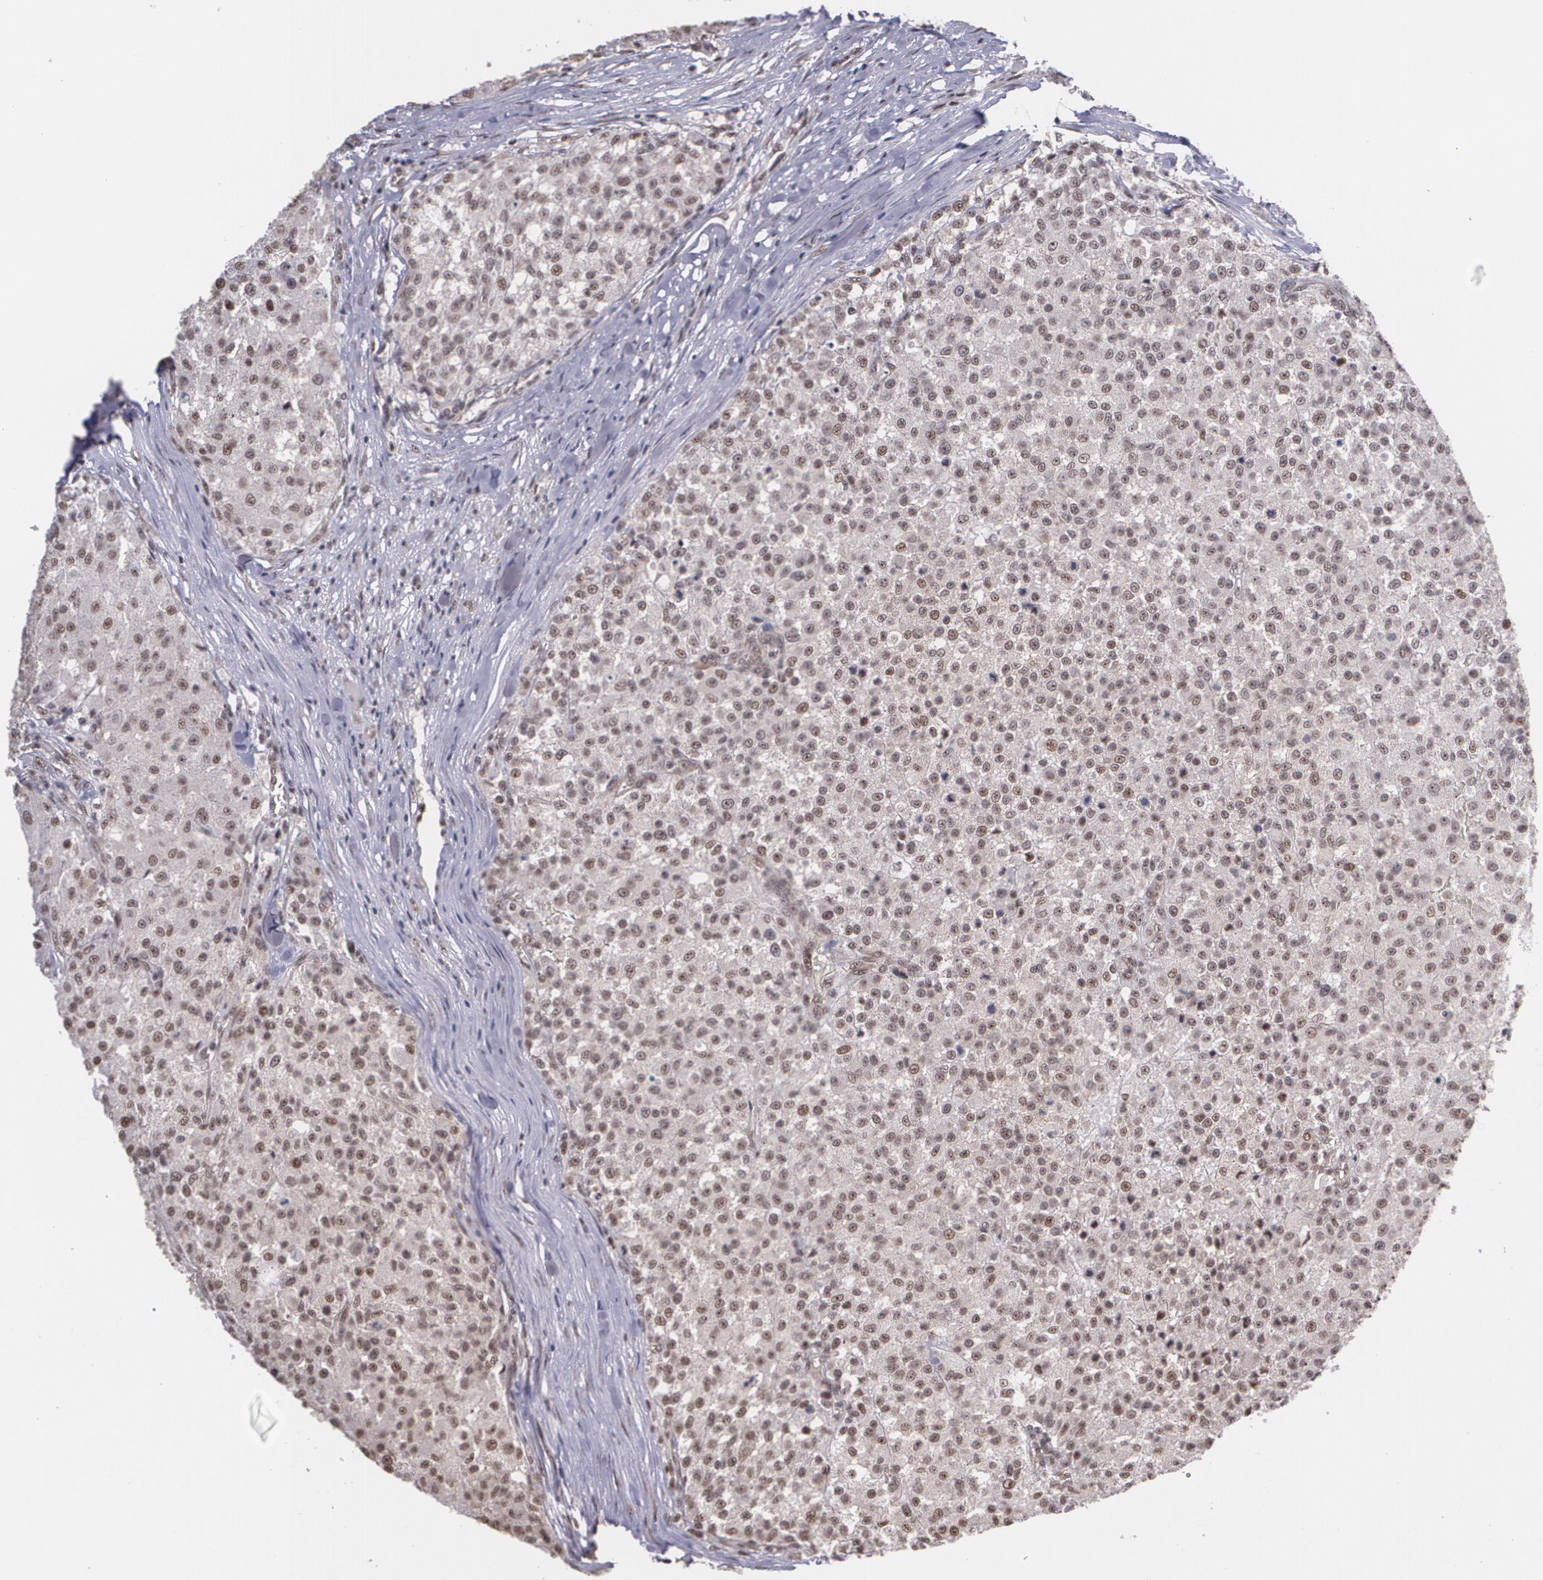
{"staining": {"intensity": "weak", "quantity": ">75%", "location": "cytoplasmic/membranous,nuclear"}, "tissue": "testis cancer", "cell_type": "Tumor cells", "image_type": "cancer", "snomed": [{"axis": "morphology", "description": "Seminoma, NOS"}, {"axis": "topography", "description": "Testis"}], "caption": "This is an image of IHC staining of seminoma (testis), which shows weak staining in the cytoplasmic/membranous and nuclear of tumor cells.", "gene": "C6orf15", "patient": {"sex": "male", "age": 59}}